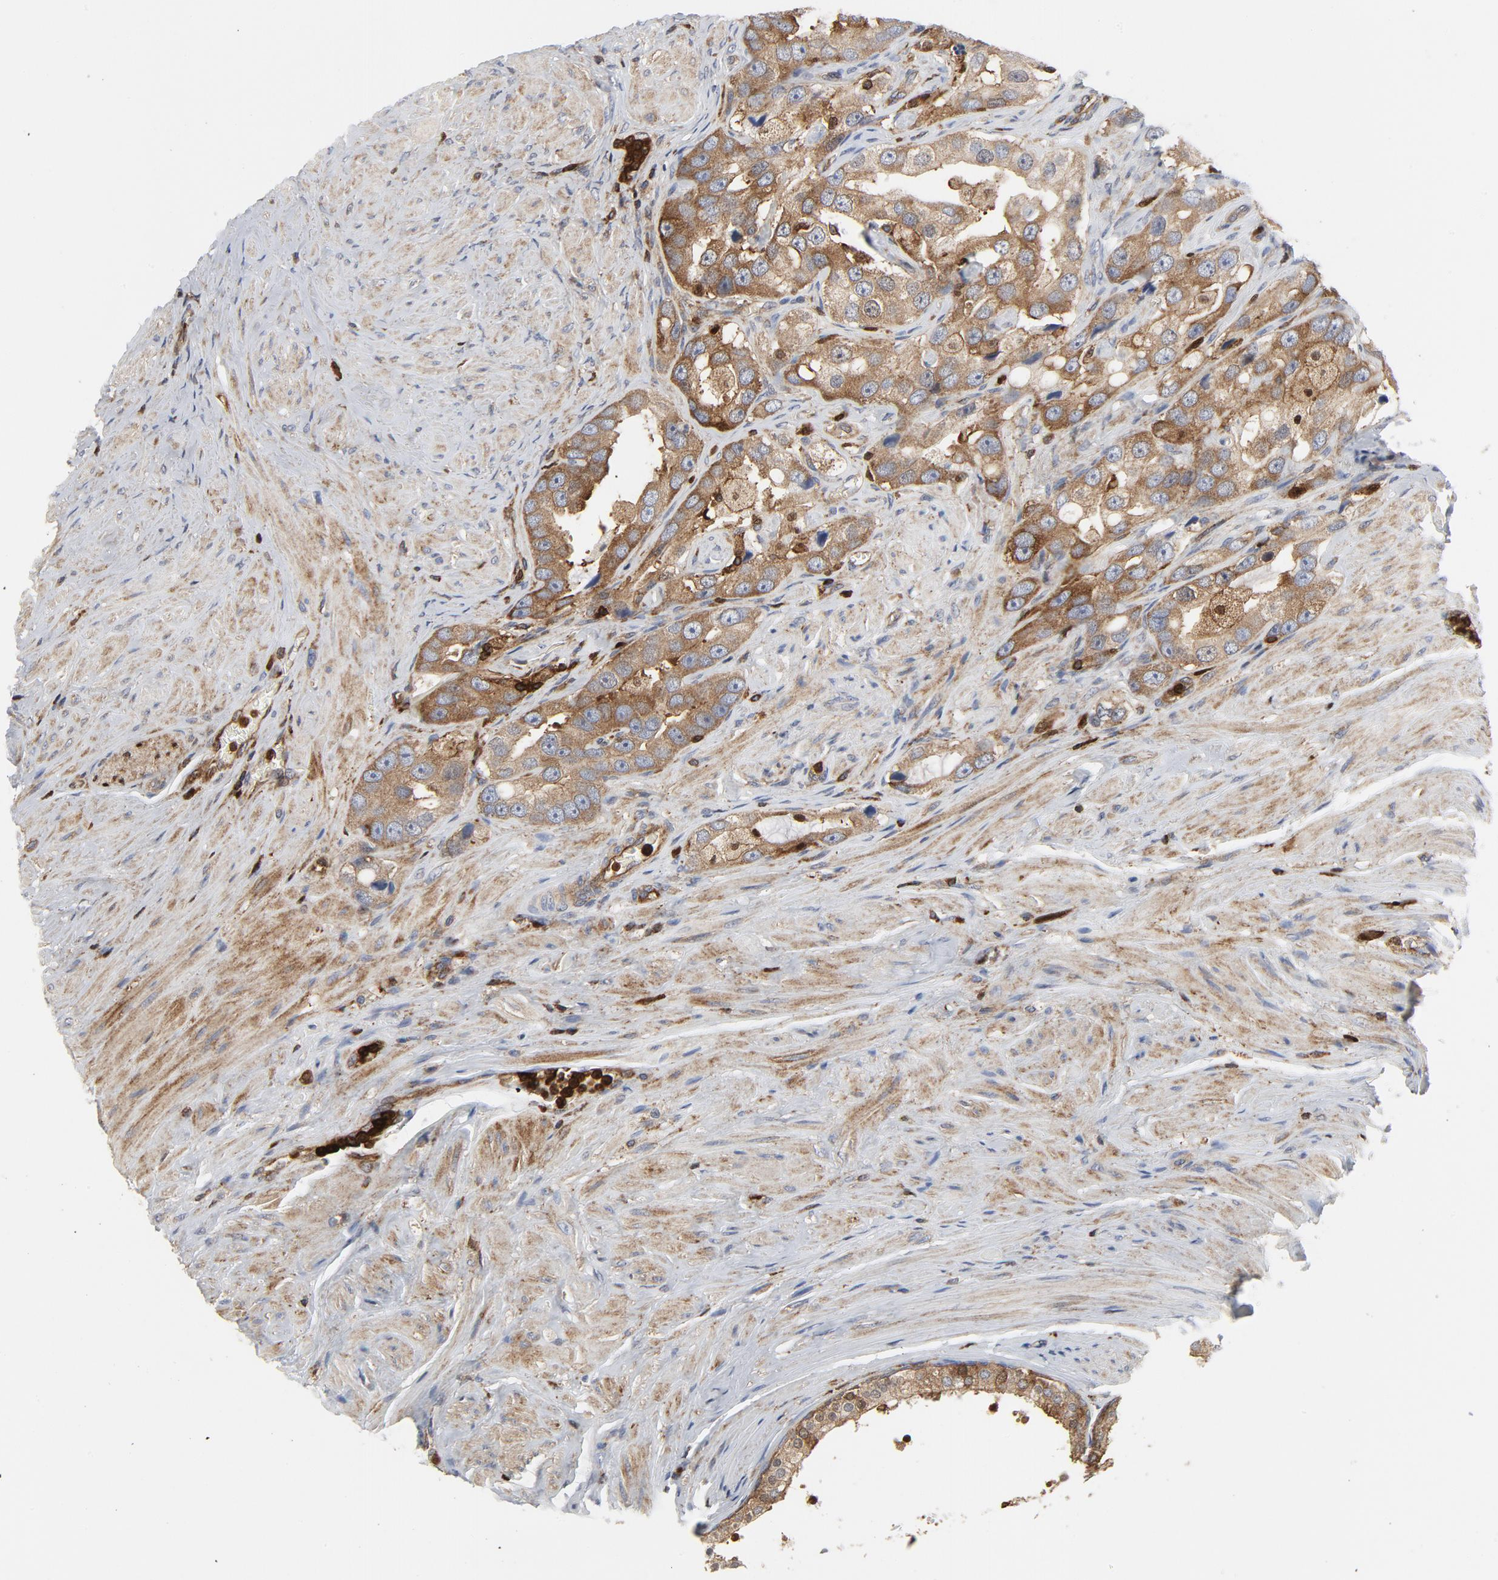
{"staining": {"intensity": "moderate", "quantity": ">75%", "location": "cytoplasmic/membranous"}, "tissue": "prostate cancer", "cell_type": "Tumor cells", "image_type": "cancer", "snomed": [{"axis": "morphology", "description": "Adenocarcinoma, High grade"}, {"axis": "topography", "description": "Prostate"}], "caption": "The immunohistochemical stain shows moderate cytoplasmic/membranous positivity in tumor cells of prostate cancer (adenocarcinoma (high-grade)) tissue.", "gene": "YES1", "patient": {"sex": "male", "age": 63}}